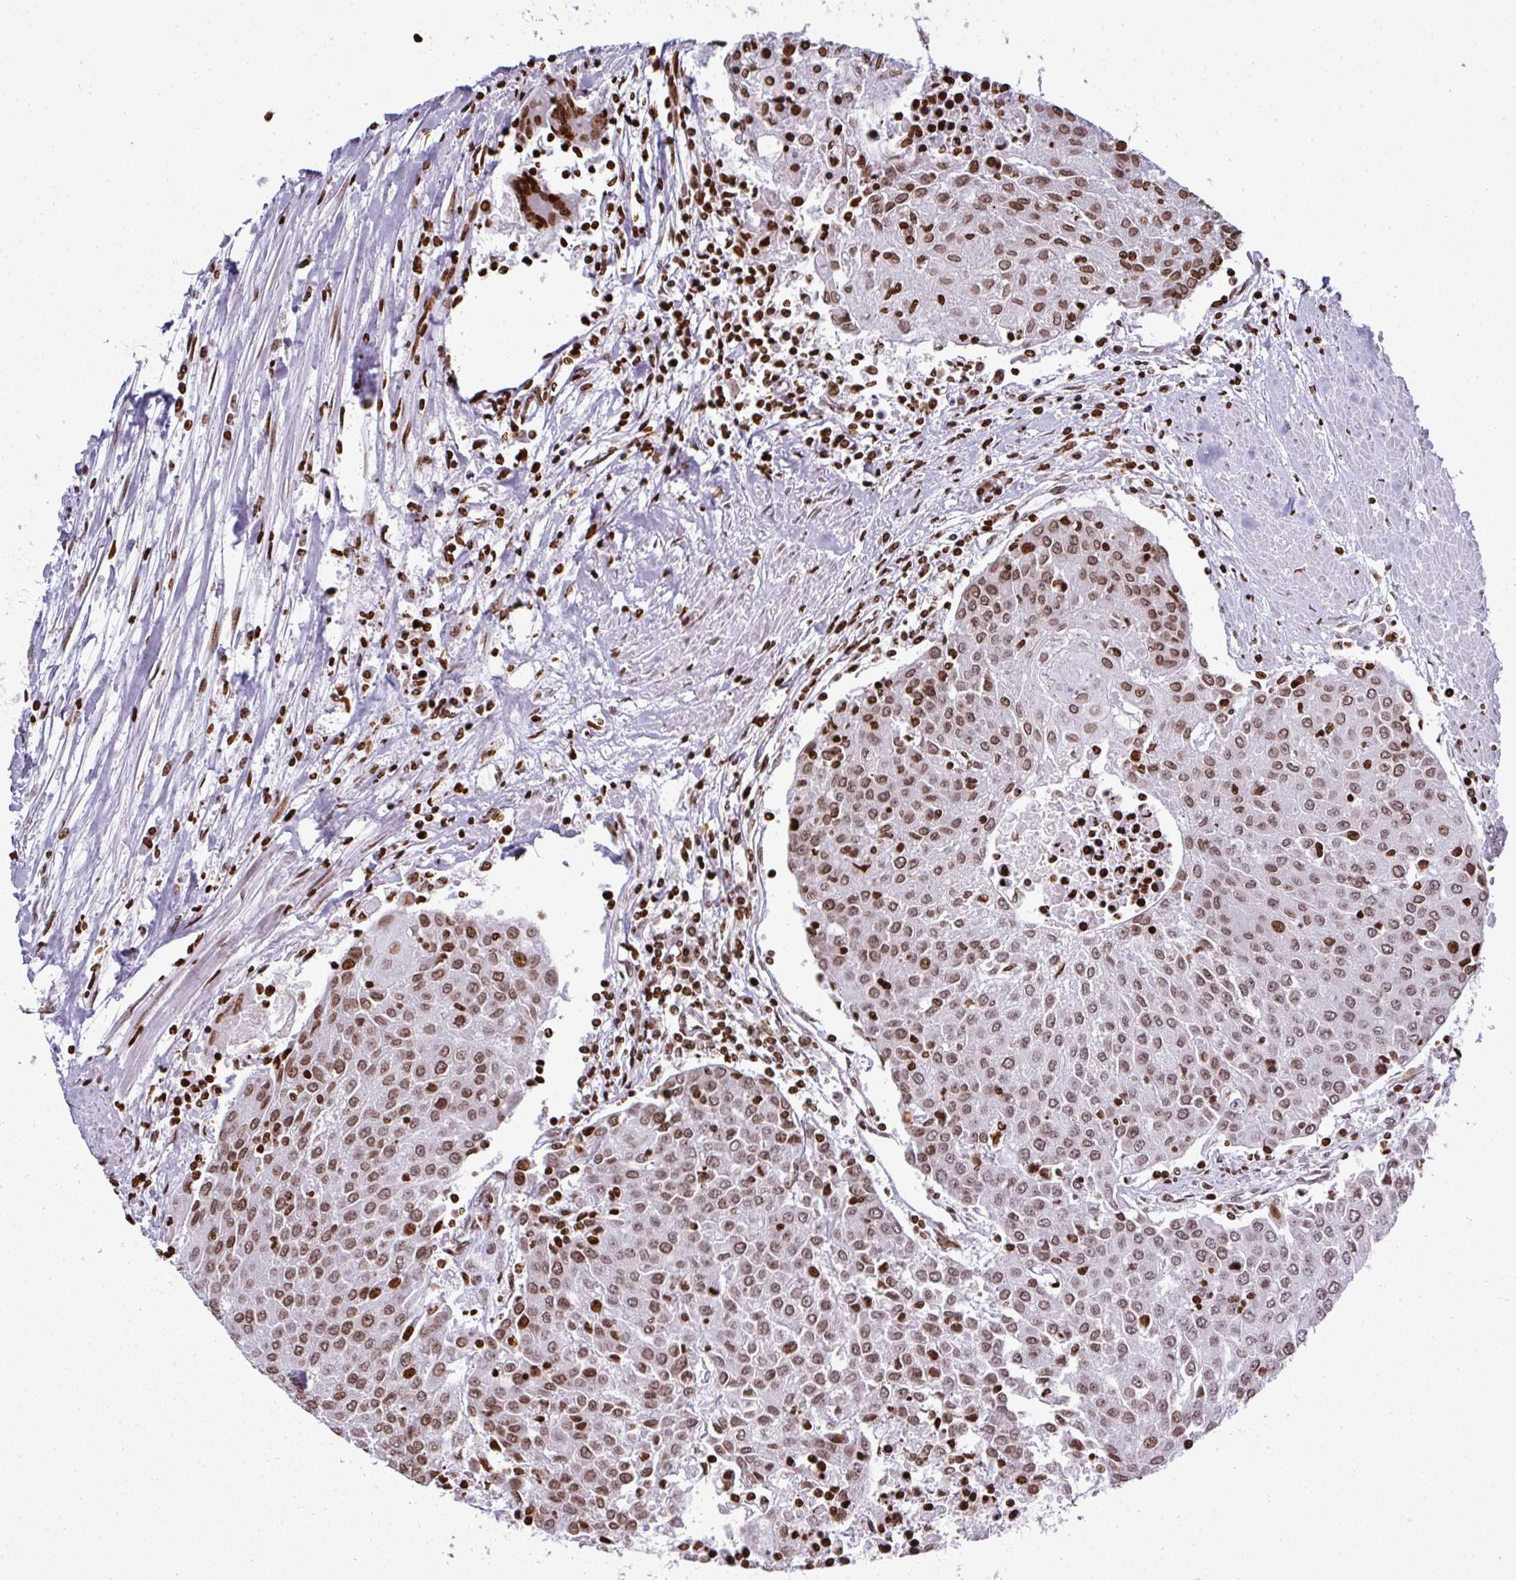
{"staining": {"intensity": "moderate", "quantity": ">75%", "location": "nuclear"}, "tissue": "urothelial cancer", "cell_type": "Tumor cells", "image_type": "cancer", "snomed": [{"axis": "morphology", "description": "Urothelial carcinoma, High grade"}, {"axis": "topography", "description": "Urinary bladder"}], "caption": "An immunohistochemistry histopathology image of tumor tissue is shown. Protein staining in brown shows moderate nuclear positivity in urothelial carcinoma (high-grade) within tumor cells. (Brightfield microscopy of DAB IHC at high magnification).", "gene": "RASL11A", "patient": {"sex": "female", "age": 85}}